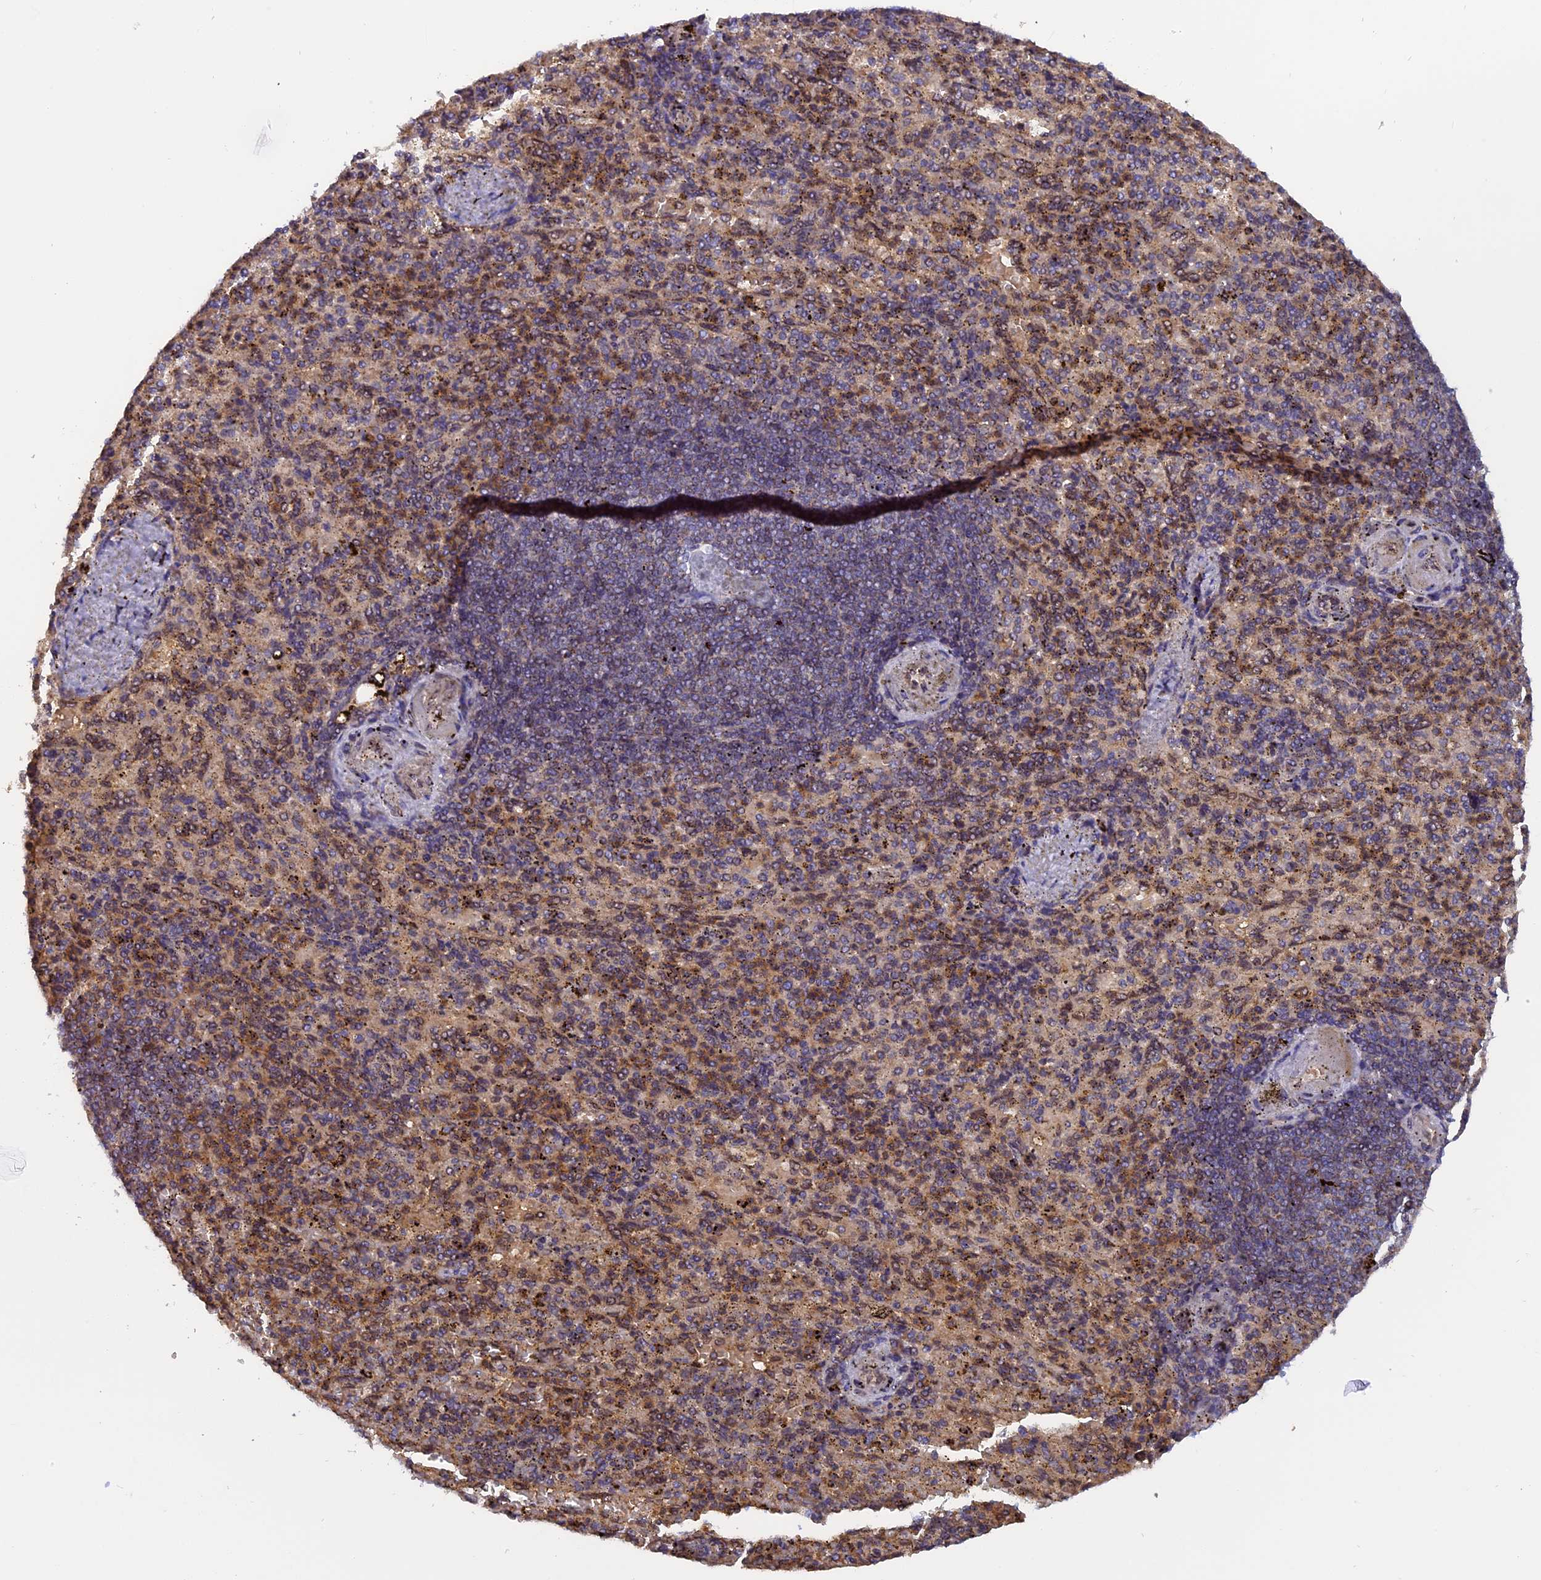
{"staining": {"intensity": "moderate", "quantity": "<25%", "location": "cytoplasmic/membranous"}, "tissue": "spleen", "cell_type": "Cells in red pulp", "image_type": "normal", "snomed": [{"axis": "morphology", "description": "Normal tissue, NOS"}, {"axis": "topography", "description": "Spleen"}], "caption": "Unremarkable spleen reveals moderate cytoplasmic/membranous positivity in about <25% of cells in red pulp, visualized by immunohistochemistry. Nuclei are stained in blue.", "gene": "CHMP2A", "patient": {"sex": "female", "age": 74}}